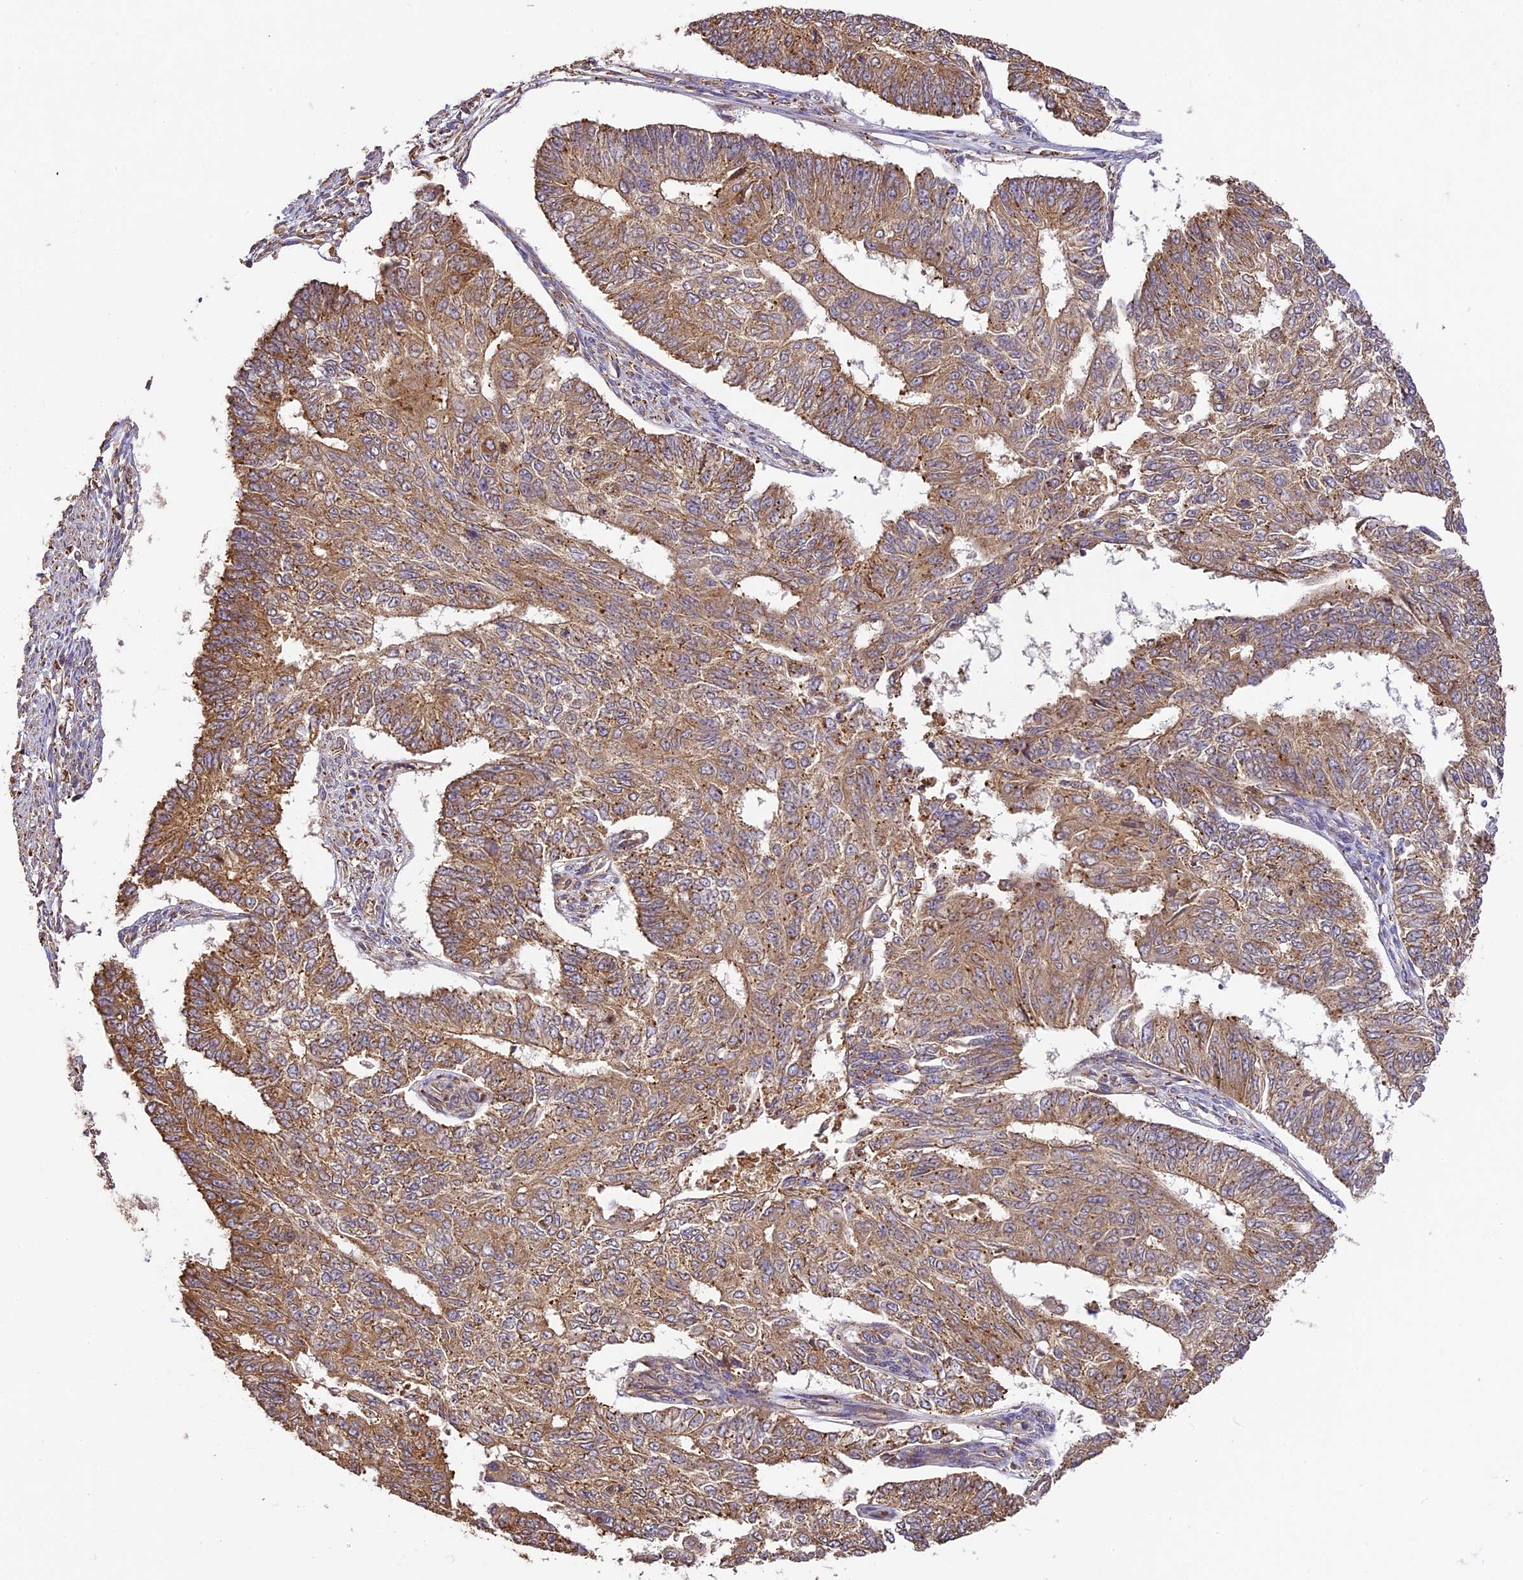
{"staining": {"intensity": "moderate", "quantity": ">75%", "location": "cytoplasmic/membranous"}, "tissue": "endometrial cancer", "cell_type": "Tumor cells", "image_type": "cancer", "snomed": [{"axis": "morphology", "description": "Adenocarcinoma, NOS"}, {"axis": "topography", "description": "Endometrium"}], "caption": "Endometrial adenocarcinoma stained for a protein (brown) reveals moderate cytoplasmic/membranous positive expression in approximately >75% of tumor cells.", "gene": "BRAP", "patient": {"sex": "female", "age": 32}}